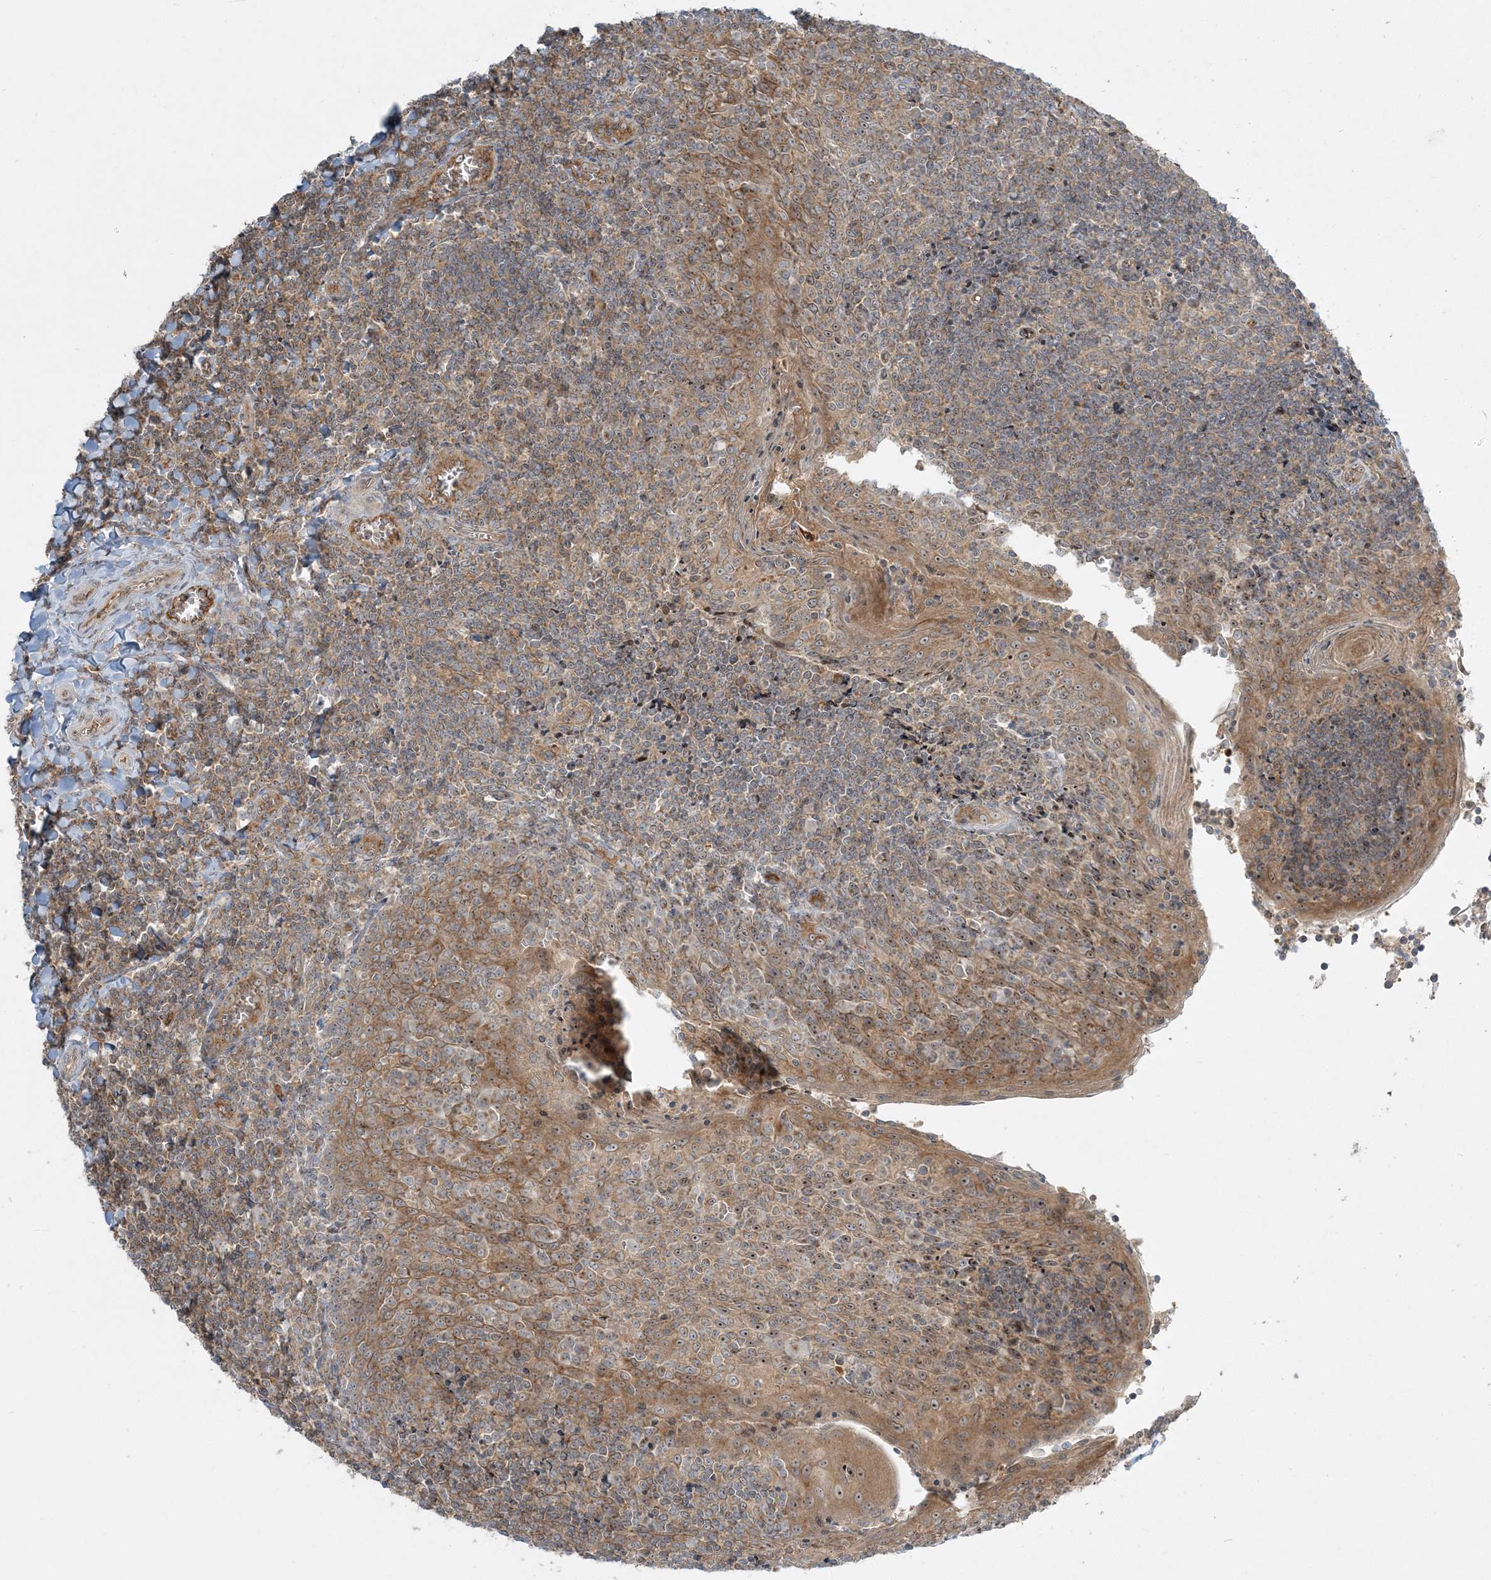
{"staining": {"intensity": "moderate", "quantity": "<25%", "location": "cytoplasmic/membranous"}, "tissue": "tonsil", "cell_type": "Germinal center cells", "image_type": "normal", "snomed": [{"axis": "morphology", "description": "Normal tissue, NOS"}, {"axis": "topography", "description": "Tonsil"}], "caption": "Immunohistochemical staining of unremarkable human tonsil exhibits moderate cytoplasmic/membranous protein positivity in approximately <25% of germinal center cells.", "gene": "AP1AR", "patient": {"sex": "male", "age": 27}}